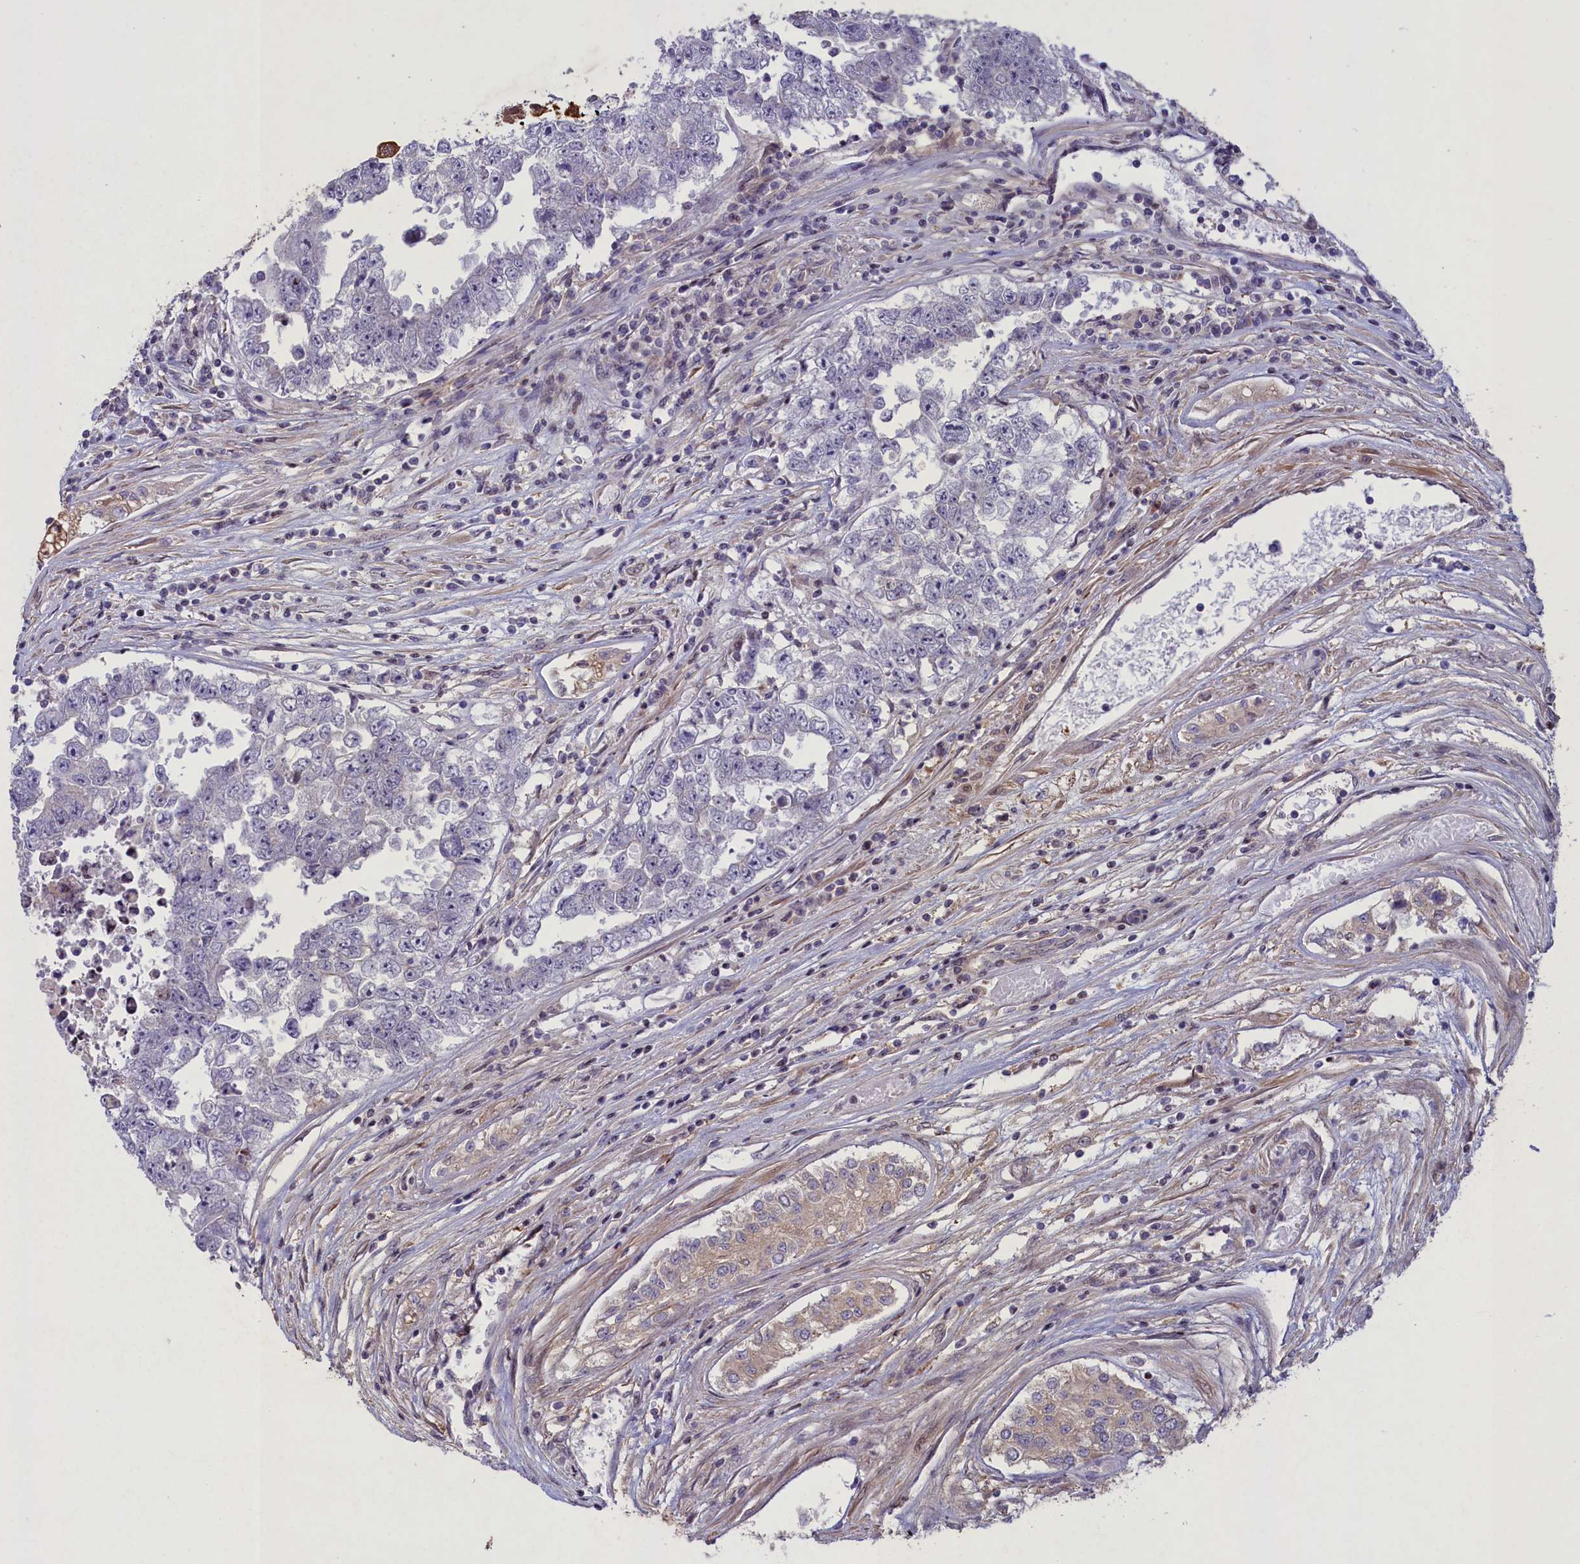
{"staining": {"intensity": "negative", "quantity": "none", "location": "none"}, "tissue": "testis cancer", "cell_type": "Tumor cells", "image_type": "cancer", "snomed": [{"axis": "morphology", "description": "Carcinoma, Embryonal, NOS"}, {"axis": "topography", "description": "Testis"}], "caption": "DAB (3,3'-diaminobenzidine) immunohistochemical staining of embryonal carcinoma (testis) shows no significant positivity in tumor cells.", "gene": "MAN2C1", "patient": {"sex": "male", "age": 25}}